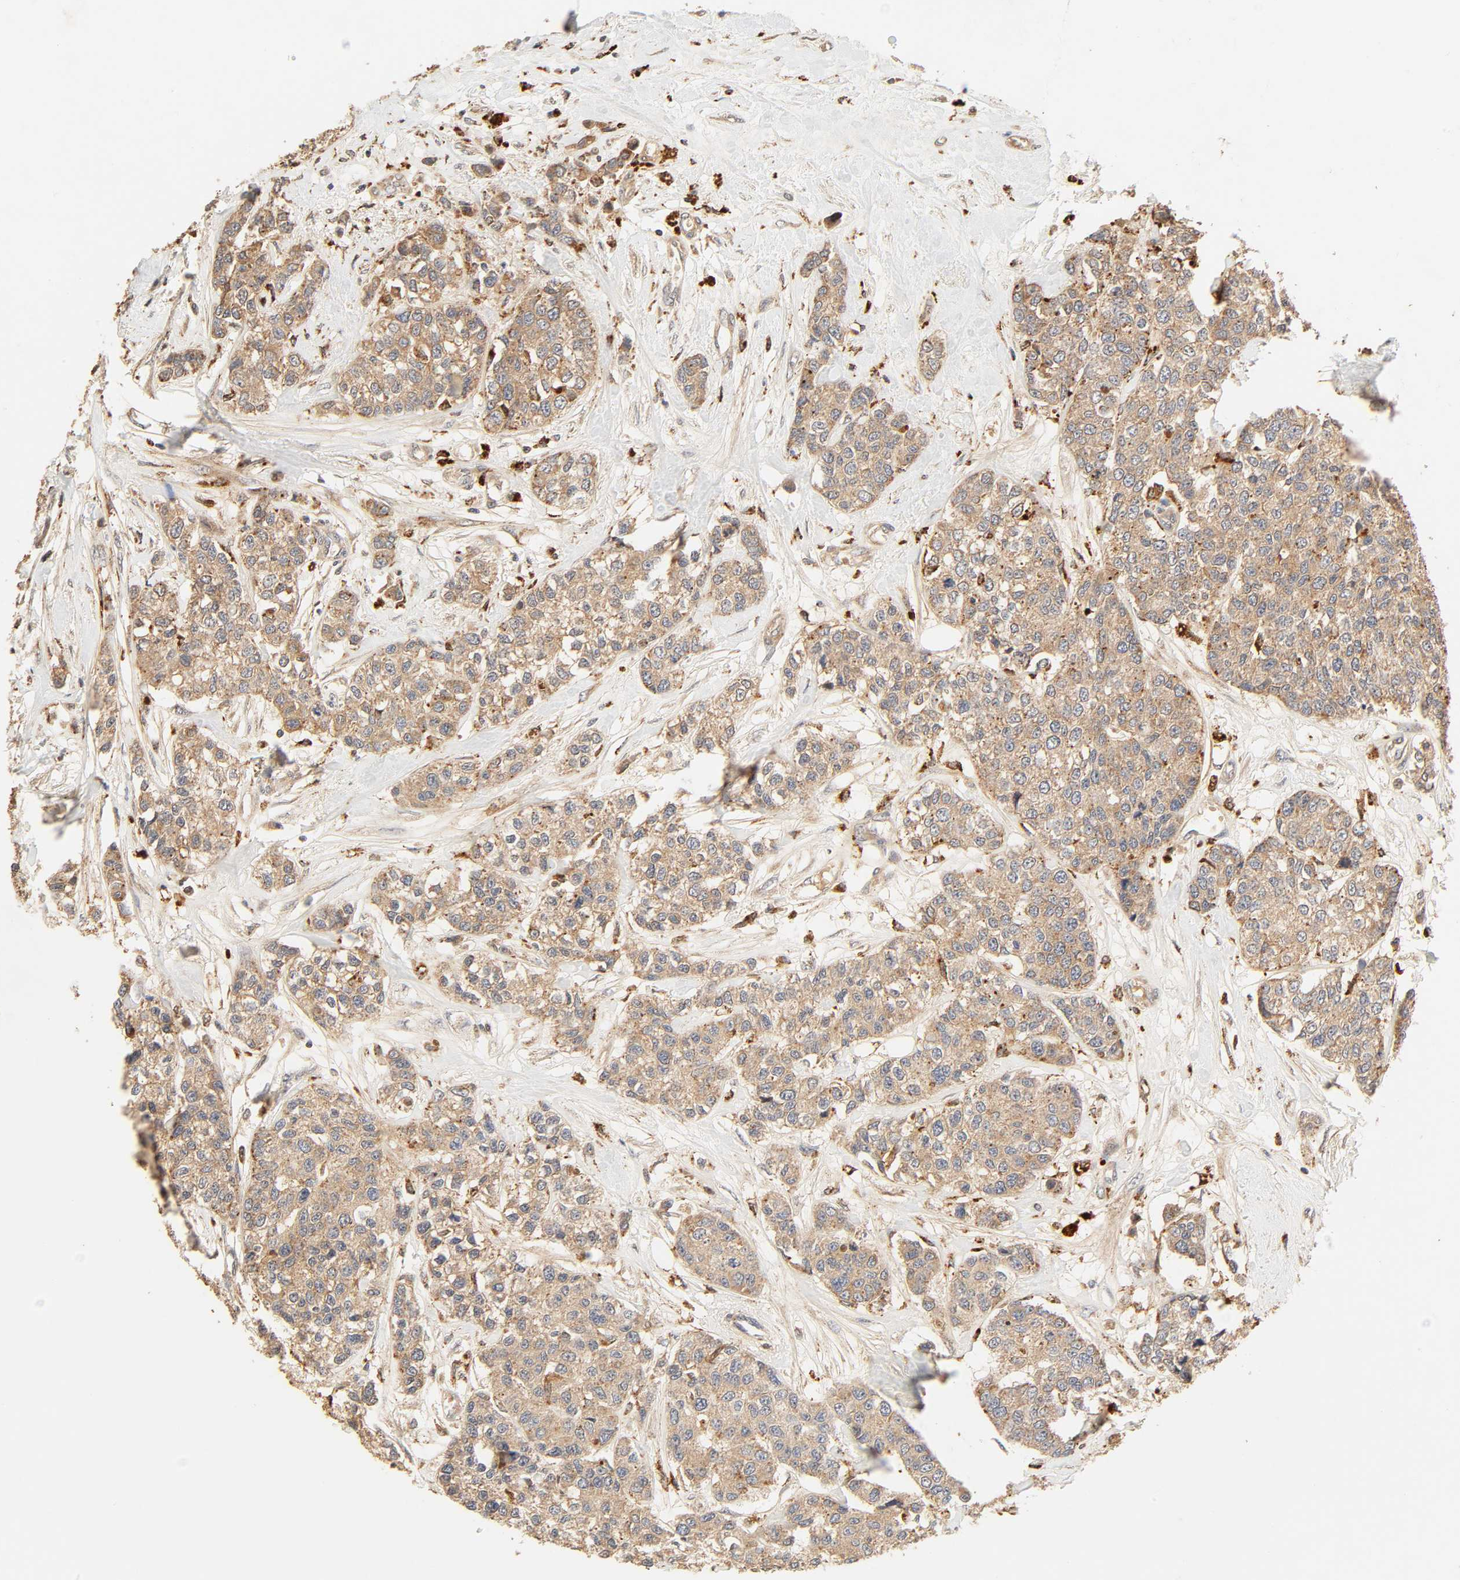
{"staining": {"intensity": "moderate", "quantity": ">75%", "location": "cytoplasmic/membranous"}, "tissue": "breast cancer", "cell_type": "Tumor cells", "image_type": "cancer", "snomed": [{"axis": "morphology", "description": "Duct carcinoma"}, {"axis": "topography", "description": "Breast"}], "caption": "Moderate cytoplasmic/membranous protein staining is identified in approximately >75% of tumor cells in invasive ductal carcinoma (breast).", "gene": "MAPK6", "patient": {"sex": "female", "age": 51}}